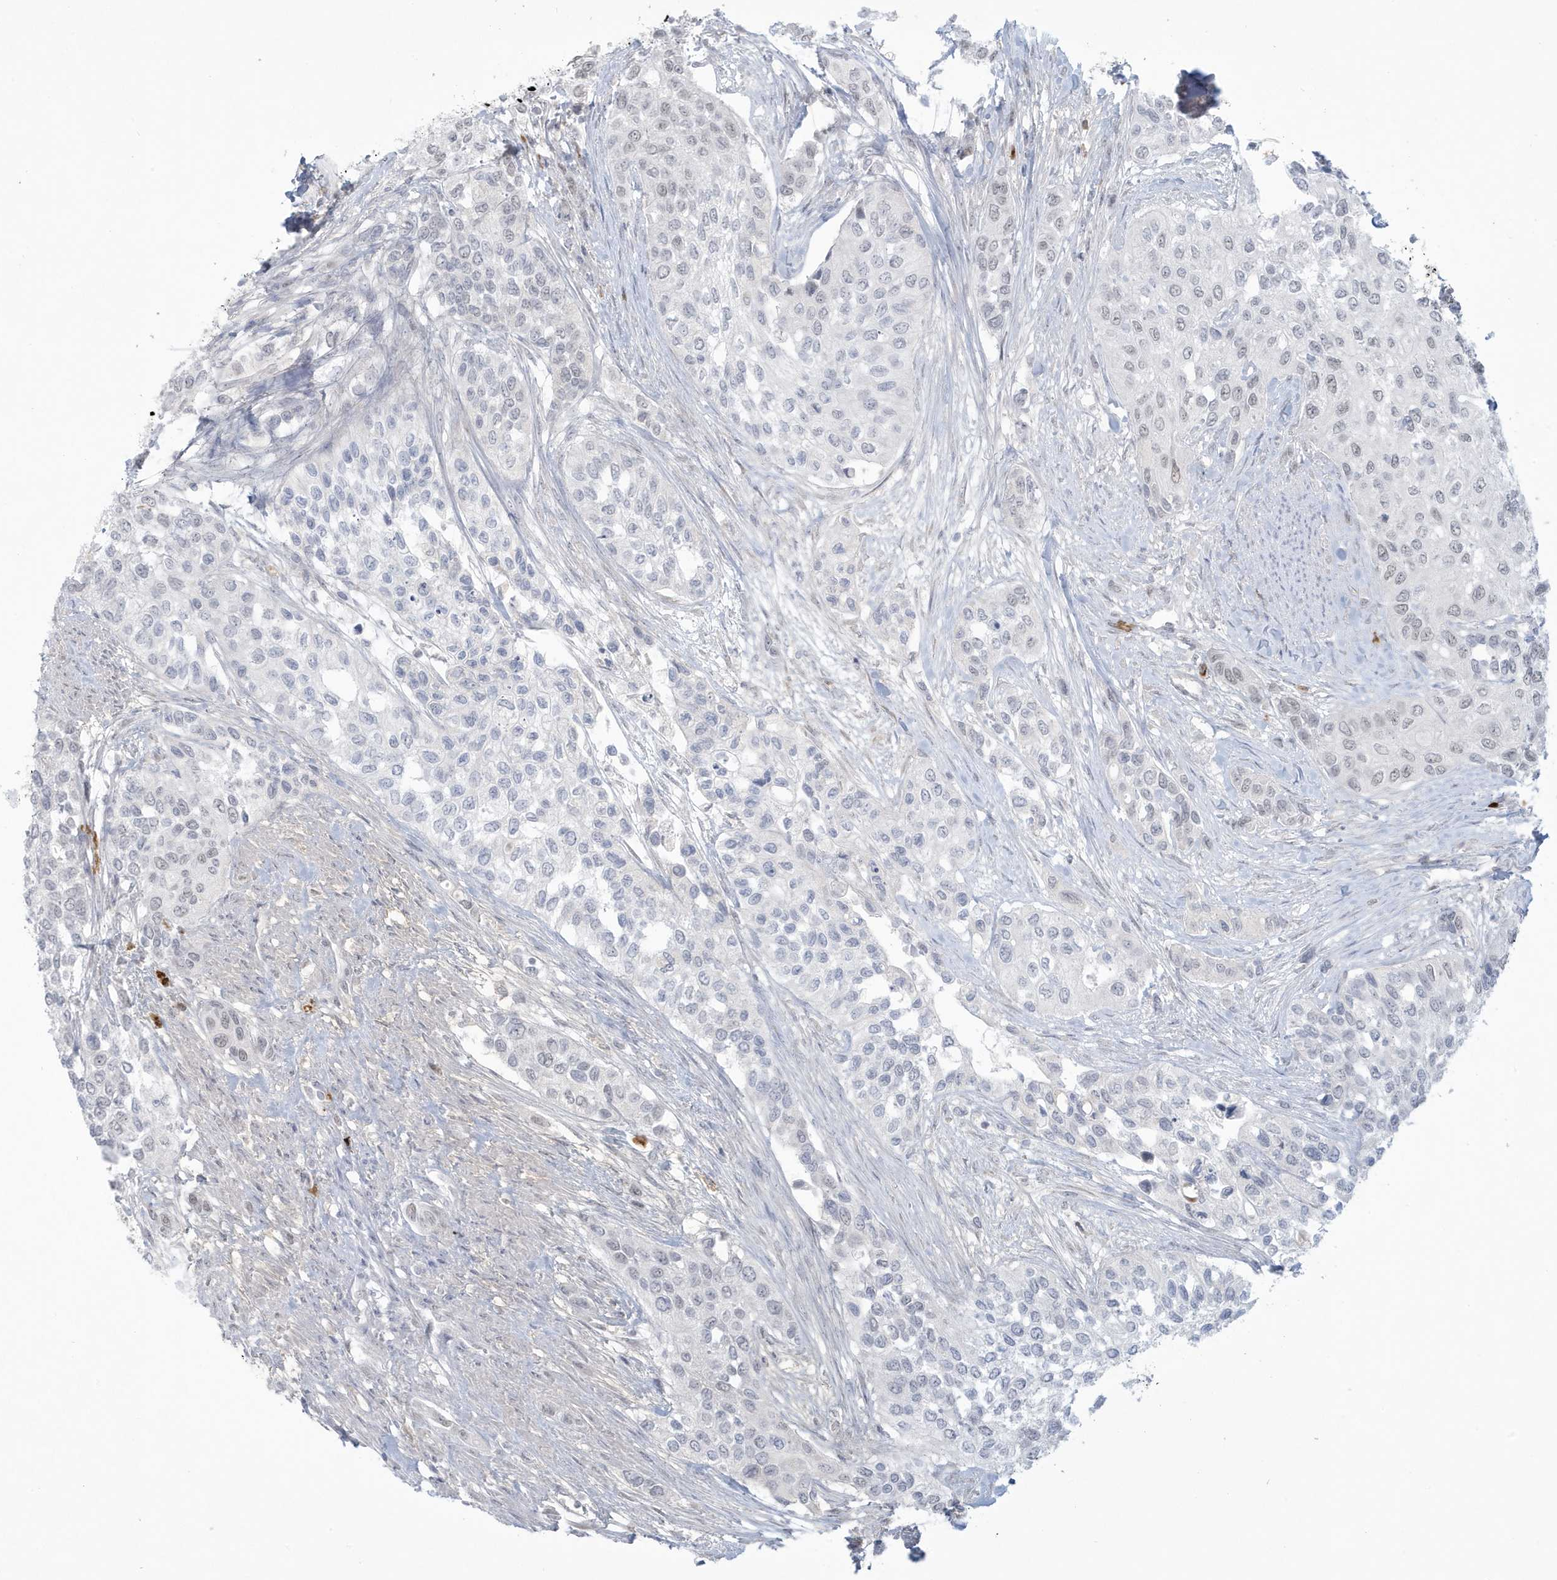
{"staining": {"intensity": "negative", "quantity": "none", "location": "none"}, "tissue": "urothelial cancer", "cell_type": "Tumor cells", "image_type": "cancer", "snomed": [{"axis": "morphology", "description": "Normal tissue, NOS"}, {"axis": "morphology", "description": "Urothelial carcinoma, High grade"}, {"axis": "topography", "description": "Vascular tissue"}, {"axis": "topography", "description": "Urinary bladder"}], "caption": "Tumor cells show no significant protein positivity in urothelial cancer. Nuclei are stained in blue.", "gene": "HERC6", "patient": {"sex": "female", "age": 56}}